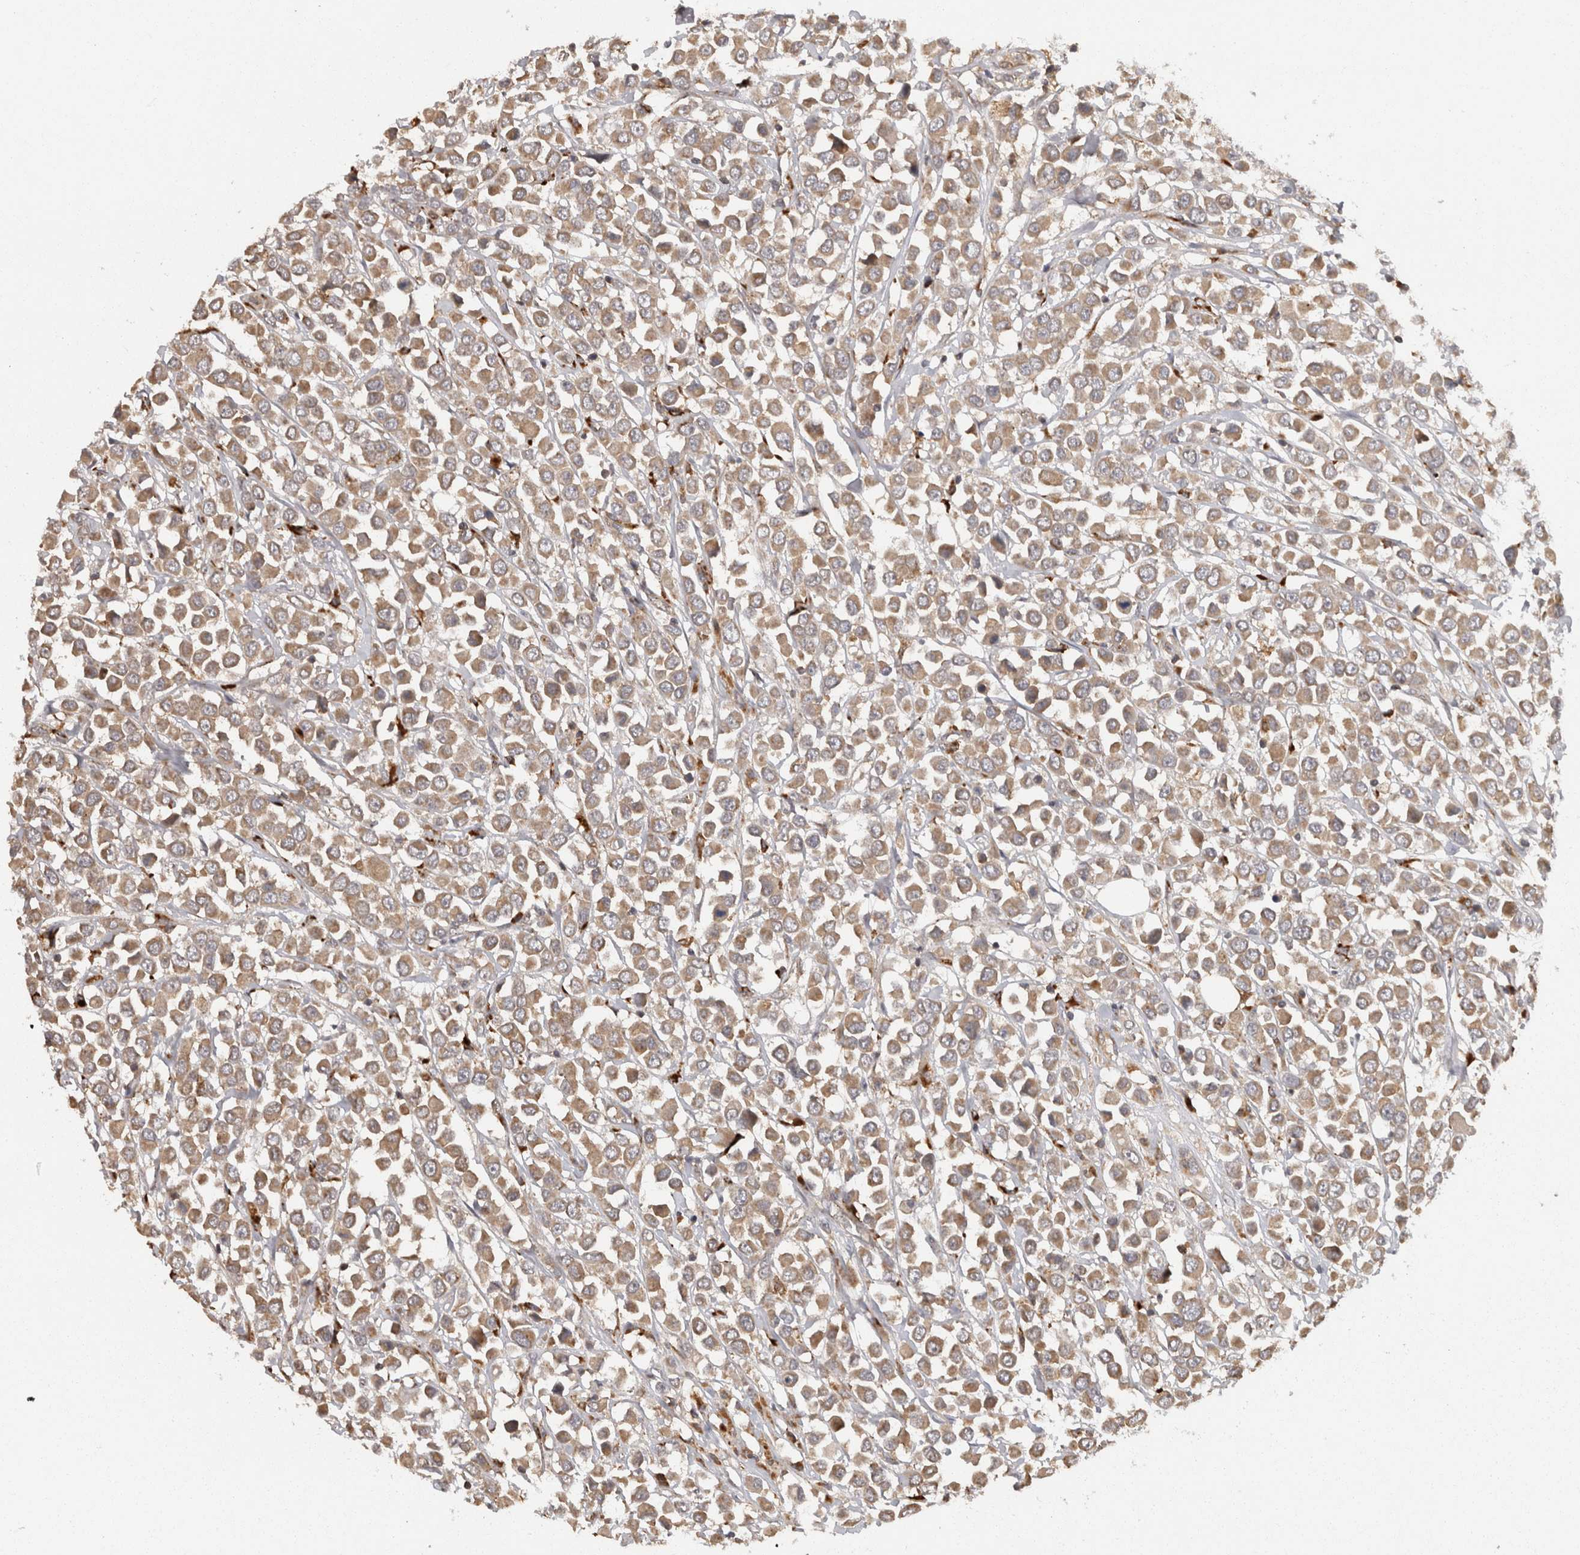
{"staining": {"intensity": "moderate", "quantity": ">75%", "location": "cytoplasmic/membranous"}, "tissue": "breast cancer", "cell_type": "Tumor cells", "image_type": "cancer", "snomed": [{"axis": "morphology", "description": "Duct carcinoma"}, {"axis": "topography", "description": "Breast"}], "caption": "Tumor cells display medium levels of moderate cytoplasmic/membranous staining in approximately >75% of cells in human breast cancer.", "gene": "ACAT2", "patient": {"sex": "female", "age": 61}}